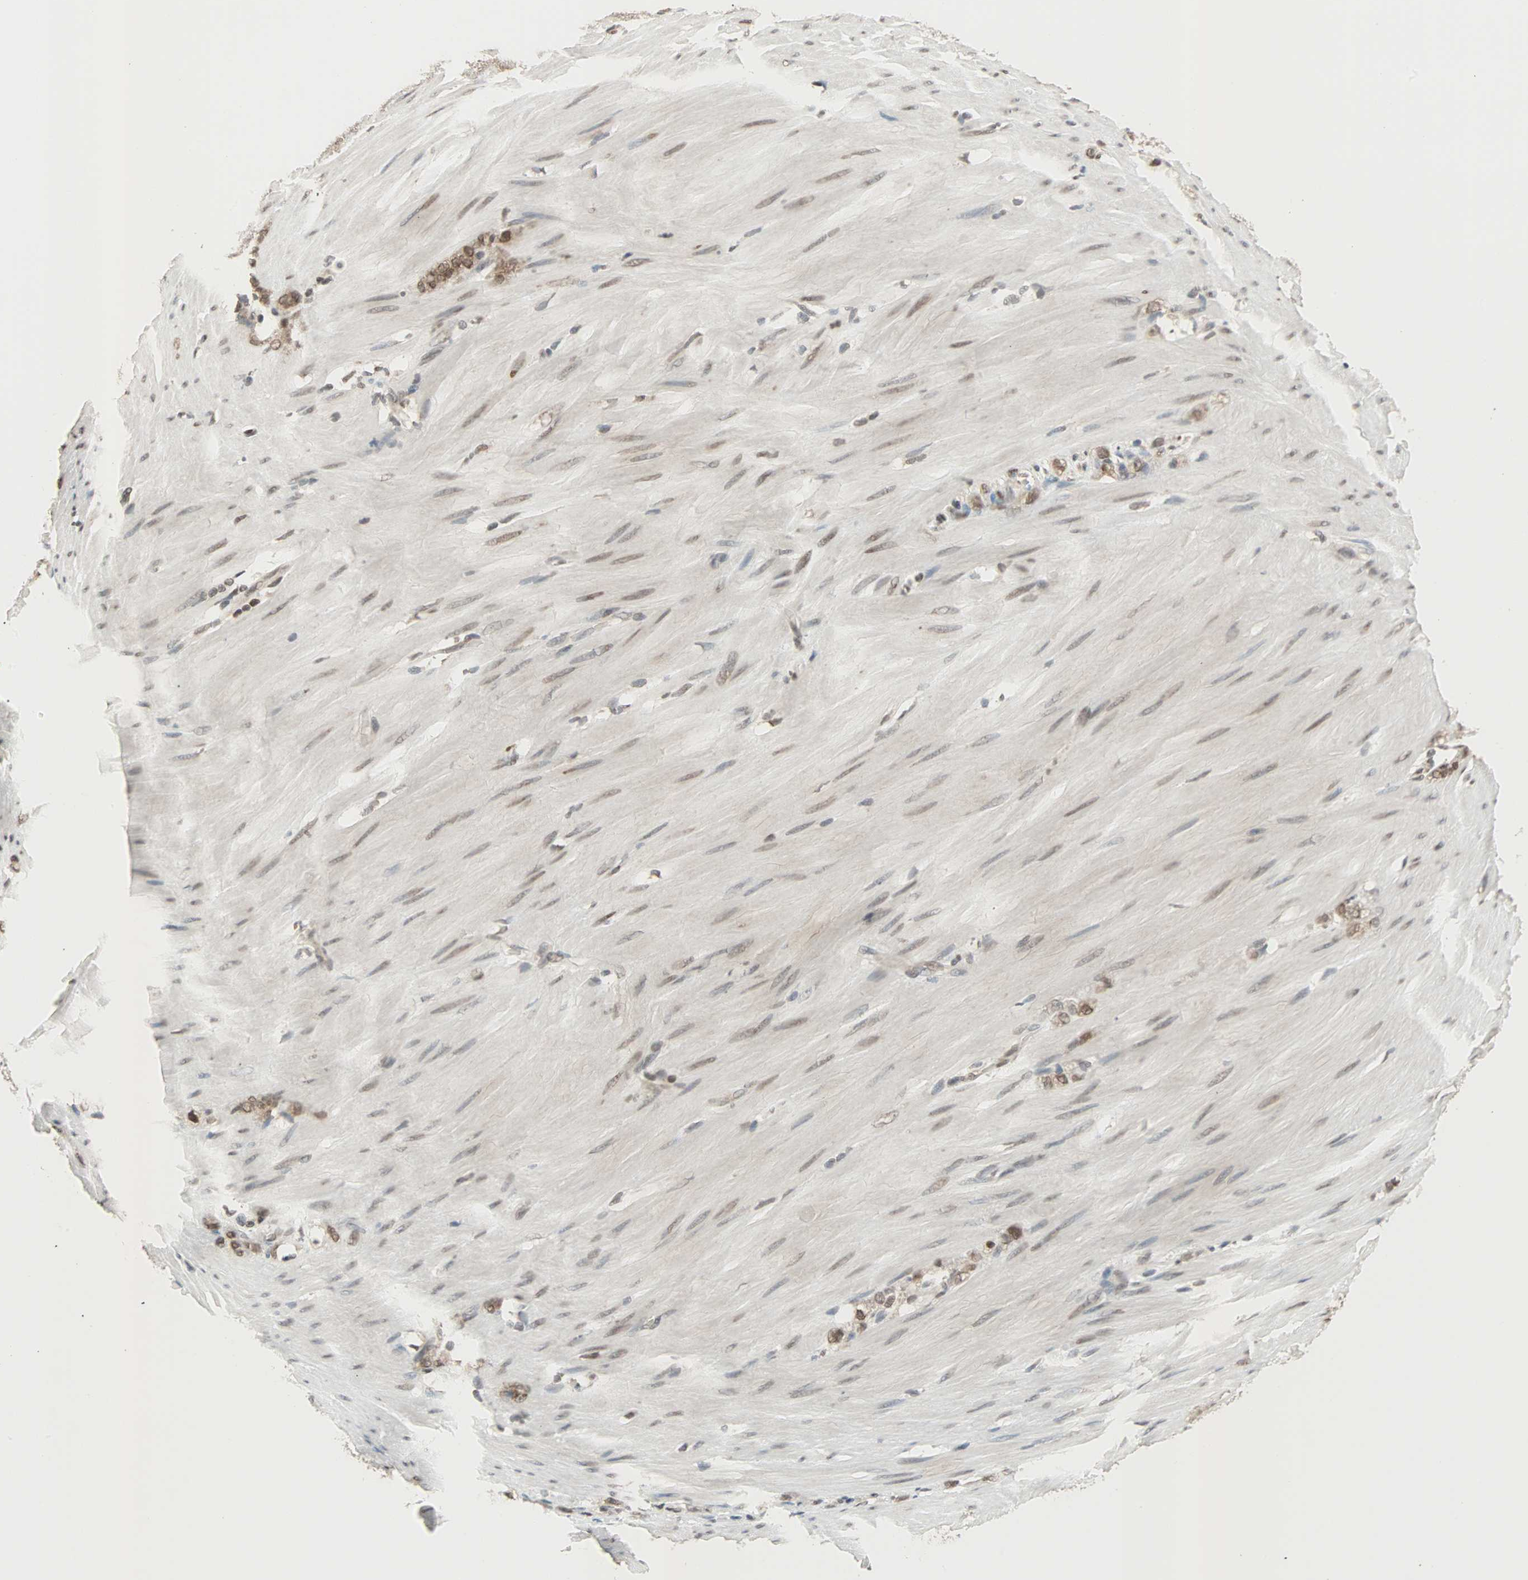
{"staining": {"intensity": "moderate", "quantity": ">75%", "location": "nuclear"}, "tissue": "stomach cancer", "cell_type": "Tumor cells", "image_type": "cancer", "snomed": [{"axis": "morphology", "description": "Adenocarcinoma, NOS"}, {"axis": "topography", "description": "Stomach"}], "caption": "Human stomach adenocarcinoma stained for a protein (brown) demonstrates moderate nuclear positive positivity in approximately >75% of tumor cells.", "gene": "DAZAP1", "patient": {"sex": "male", "age": 82}}